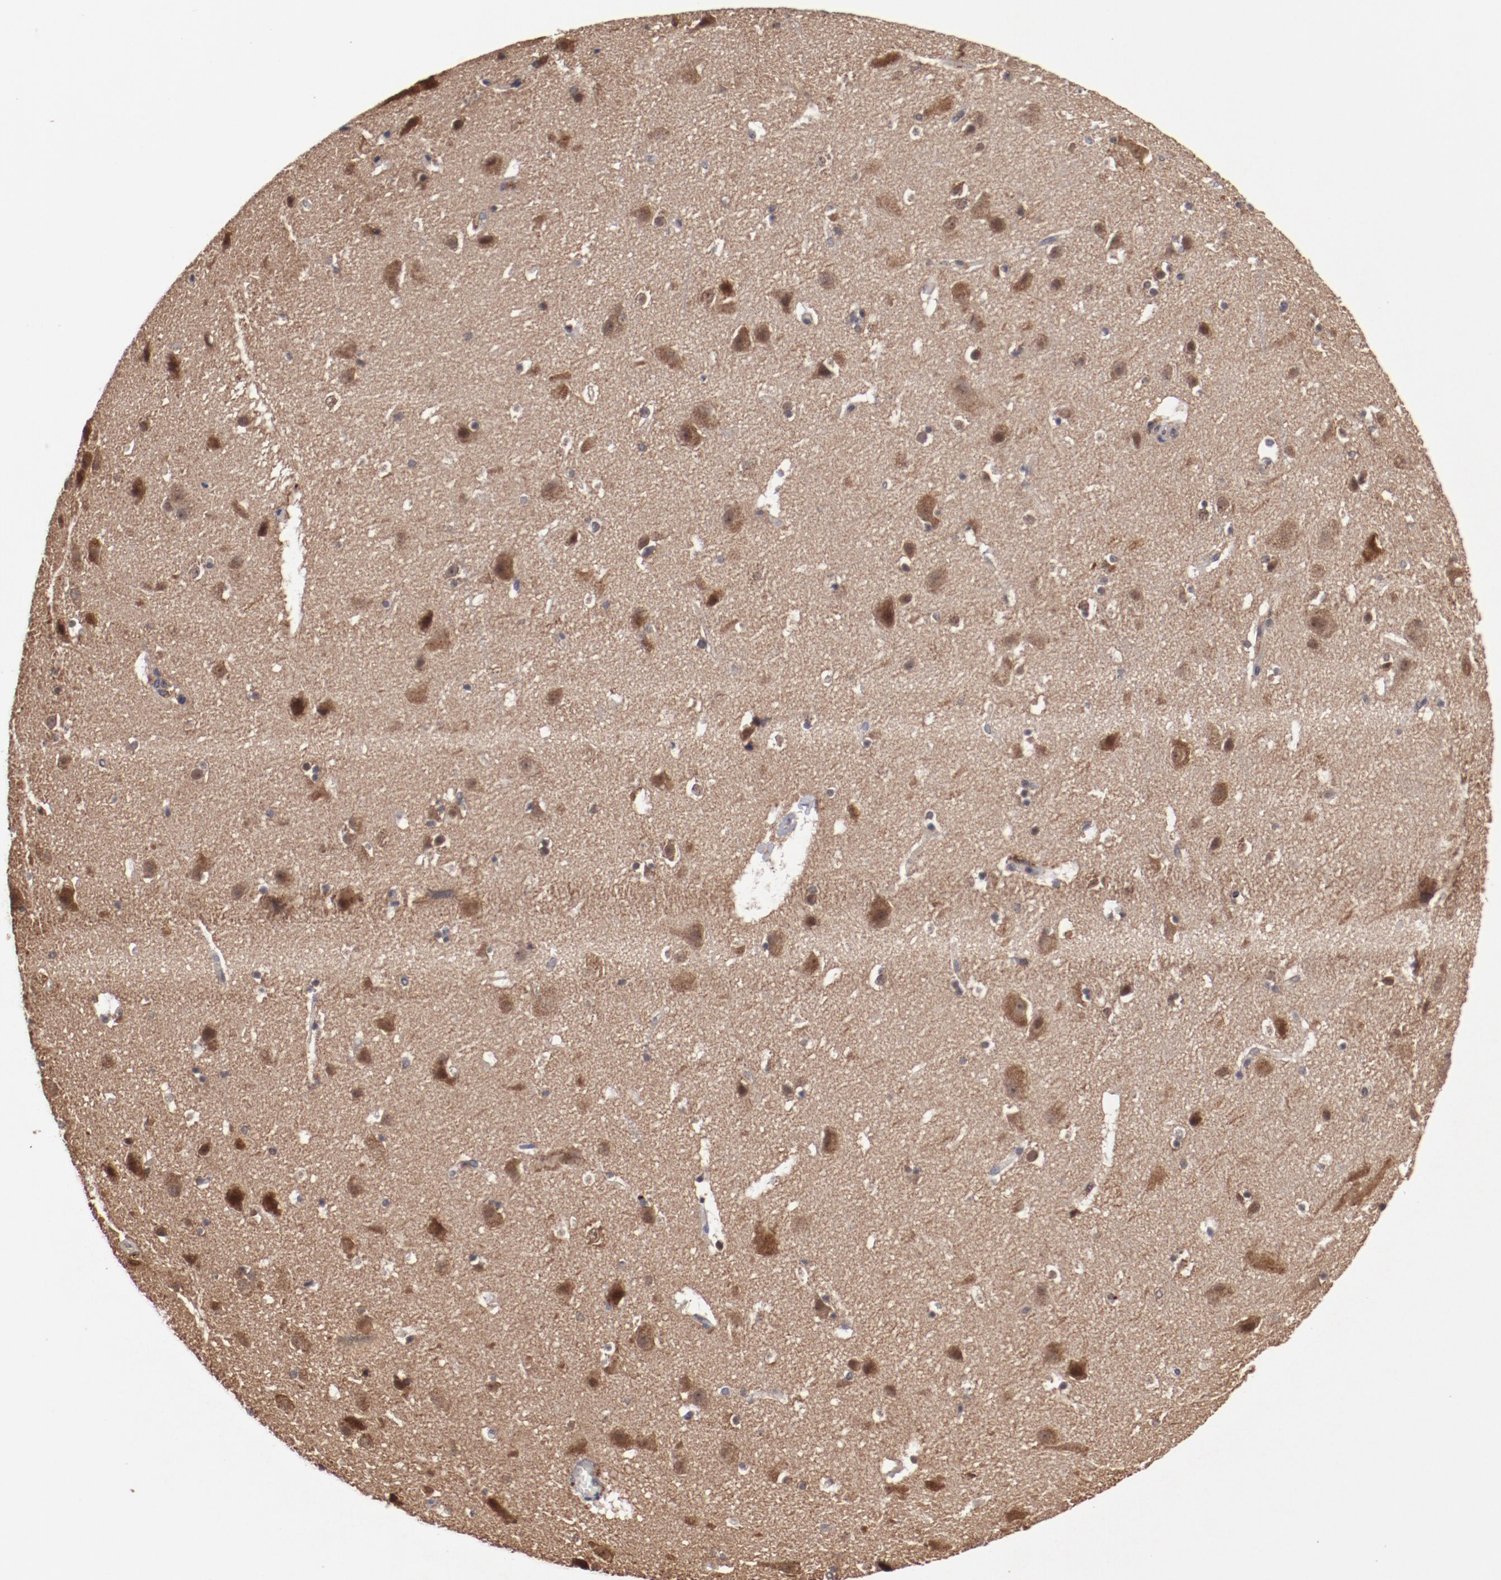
{"staining": {"intensity": "moderate", "quantity": "25%-75%", "location": "cytoplasmic/membranous"}, "tissue": "cerebral cortex", "cell_type": "Endothelial cells", "image_type": "normal", "snomed": [{"axis": "morphology", "description": "Normal tissue, NOS"}, {"axis": "topography", "description": "Cerebral cortex"}], "caption": "Immunohistochemical staining of benign cerebral cortex shows 25%-75% levels of moderate cytoplasmic/membranous protein staining in about 25%-75% of endothelial cells. The staining is performed using DAB (3,3'-diaminobenzidine) brown chromogen to label protein expression. The nuclei are counter-stained blue using hematoxylin.", "gene": "TENM1", "patient": {"sex": "male", "age": 45}}